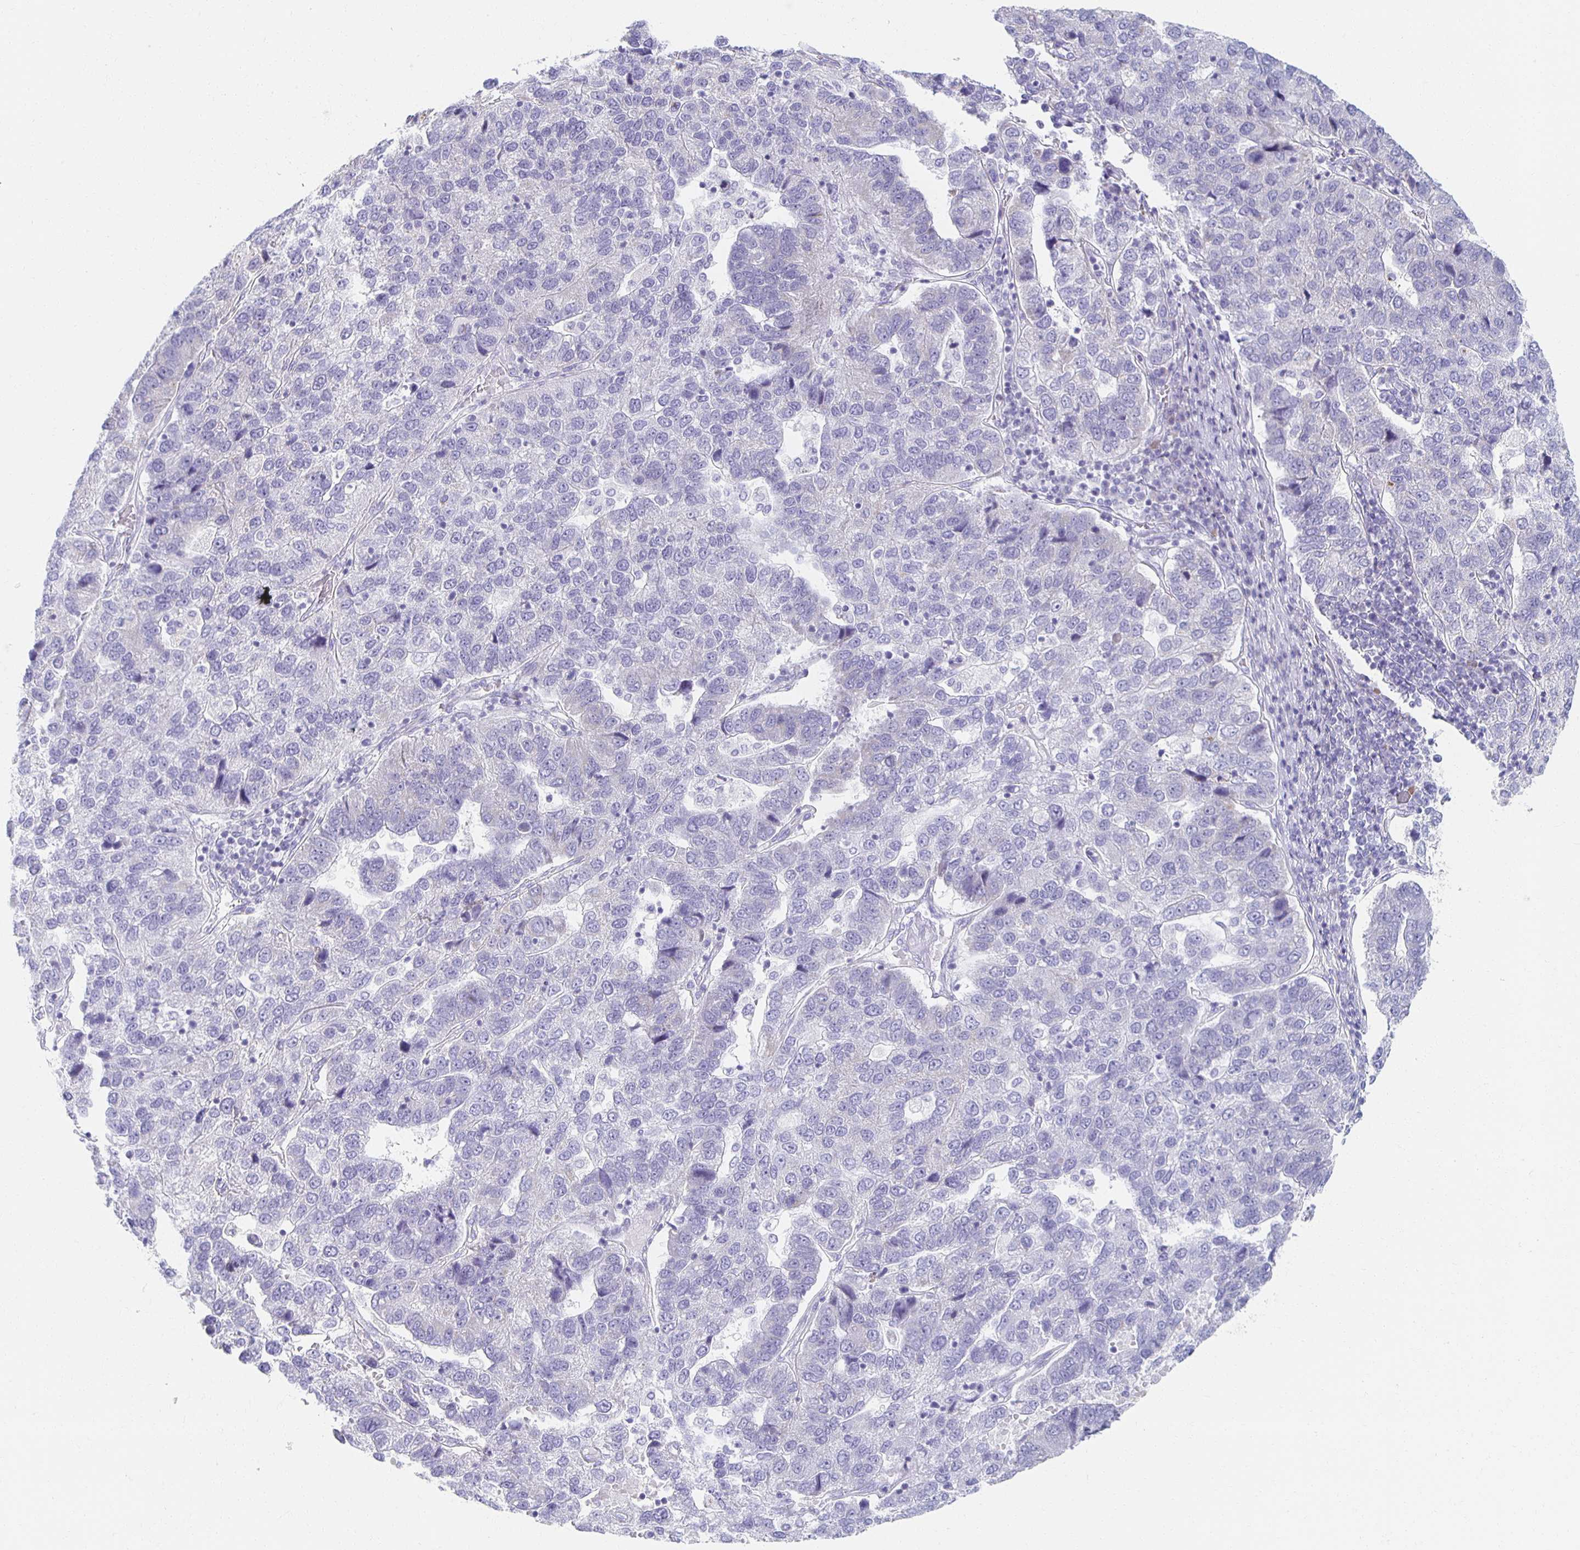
{"staining": {"intensity": "negative", "quantity": "none", "location": "none"}, "tissue": "pancreatic cancer", "cell_type": "Tumor cells", "image_type": "cancer", "snomed": [{"axis": "morphology", "description": "Adenocarcinoma, NOS"}, {"axis": "topography", "description": "Pancreas"}], "caption": "Pancreatic cancer stained for a protein using immunohistochemistry (IHC) demonstrates no expression tumor cells.", "gene": "TEX44", "patient": {"sex": "female", "age": 61}}